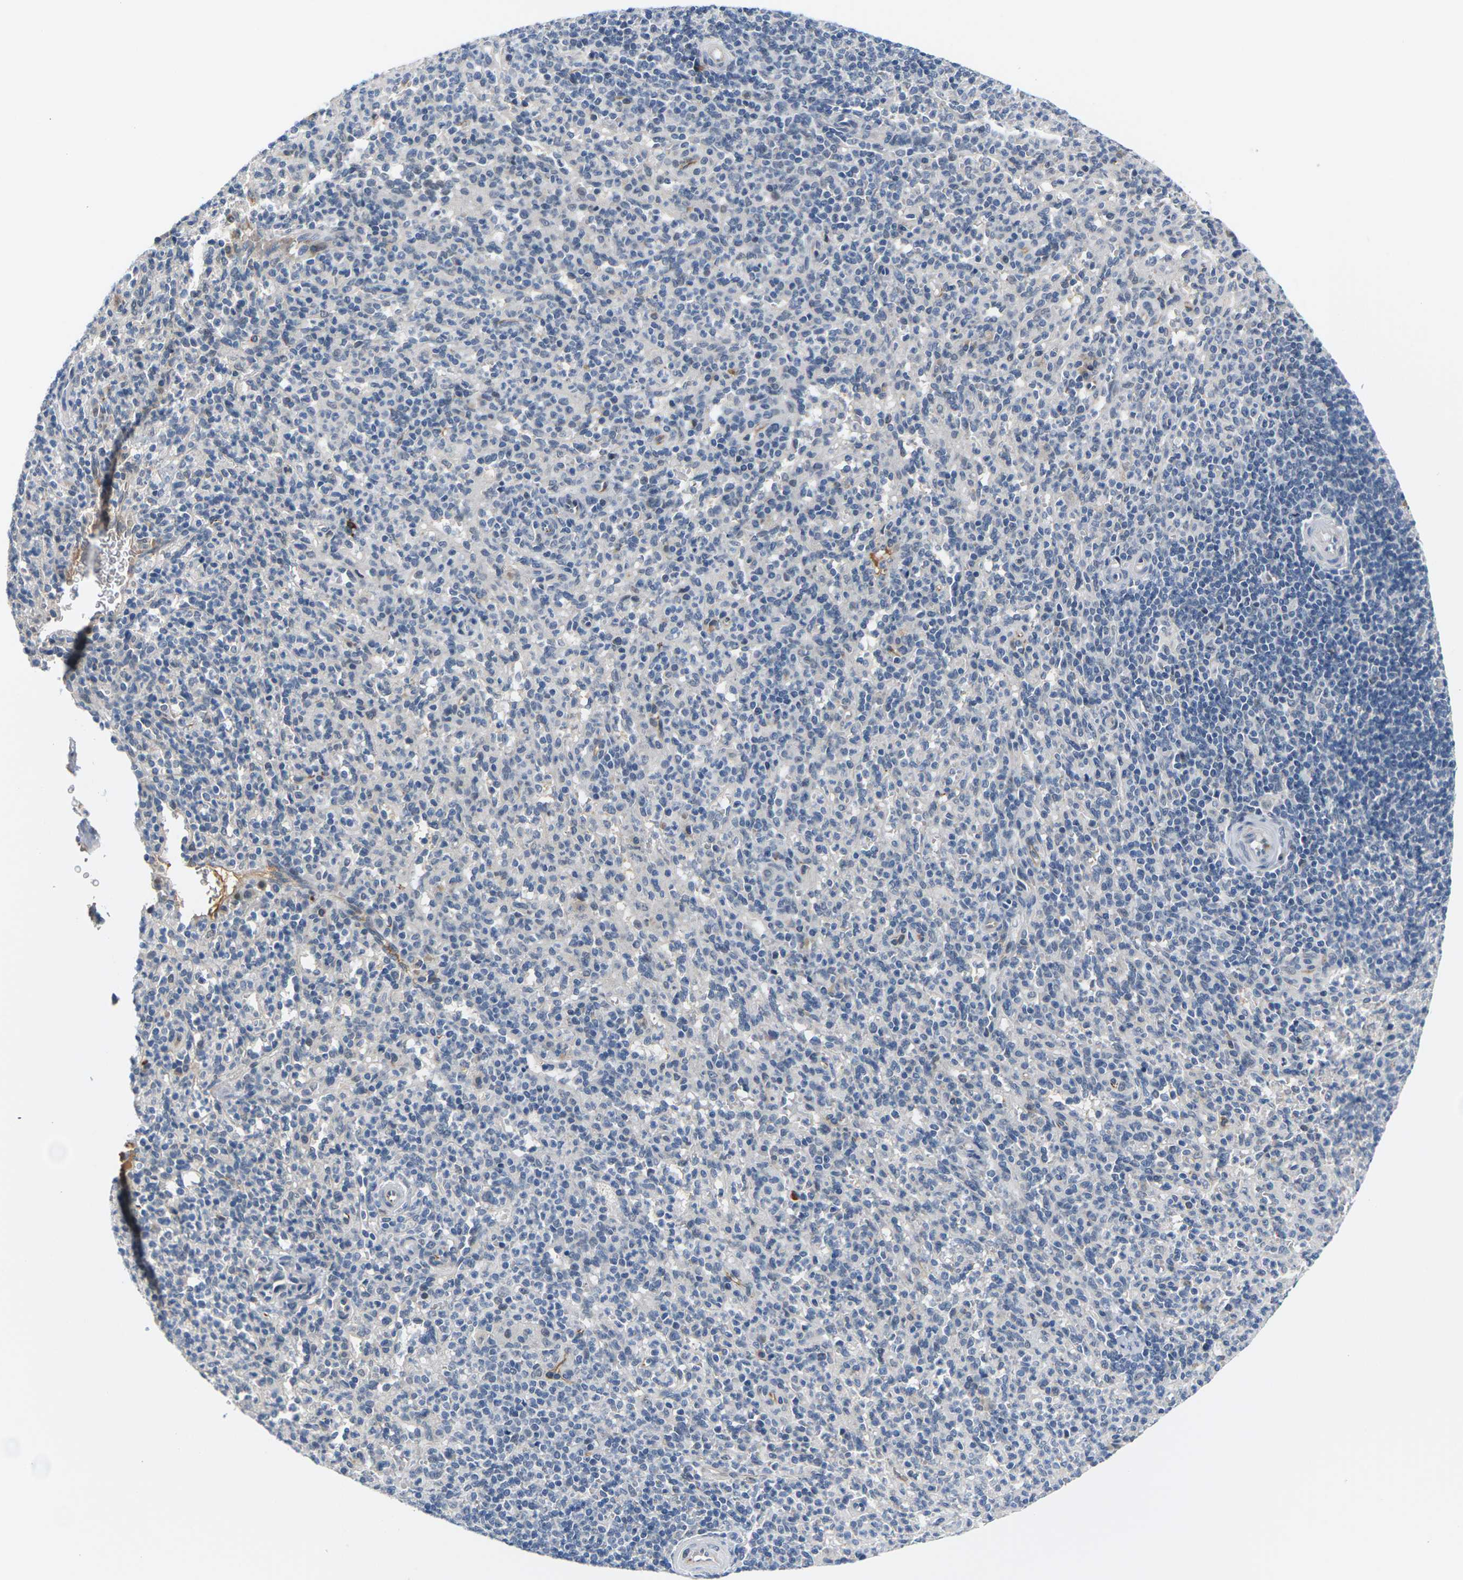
{"staining": {"intensity": "negative", "quantity": "none", "location": "none"}, "tissue": "spleen", "cell_type": "Cells in red pulp", "image_type": "normal", "snomed": [{"axis": "morphology", "description": "Normal tissue, NOS"}, {"axis": "topography", "description": "Spleen"}], "caption": "High magnification brightfield microscopy of unremarkable spleen stained with DAB (3,3'-diaminobenzidine) (brown) and counterstained with hematoxylin (blue): cells in red pulp show no significant positivity. (DAB IHC with hematoxylin counter stain).", "gene": "PKP2", "patient": {"sex": "male", "age": 36}}